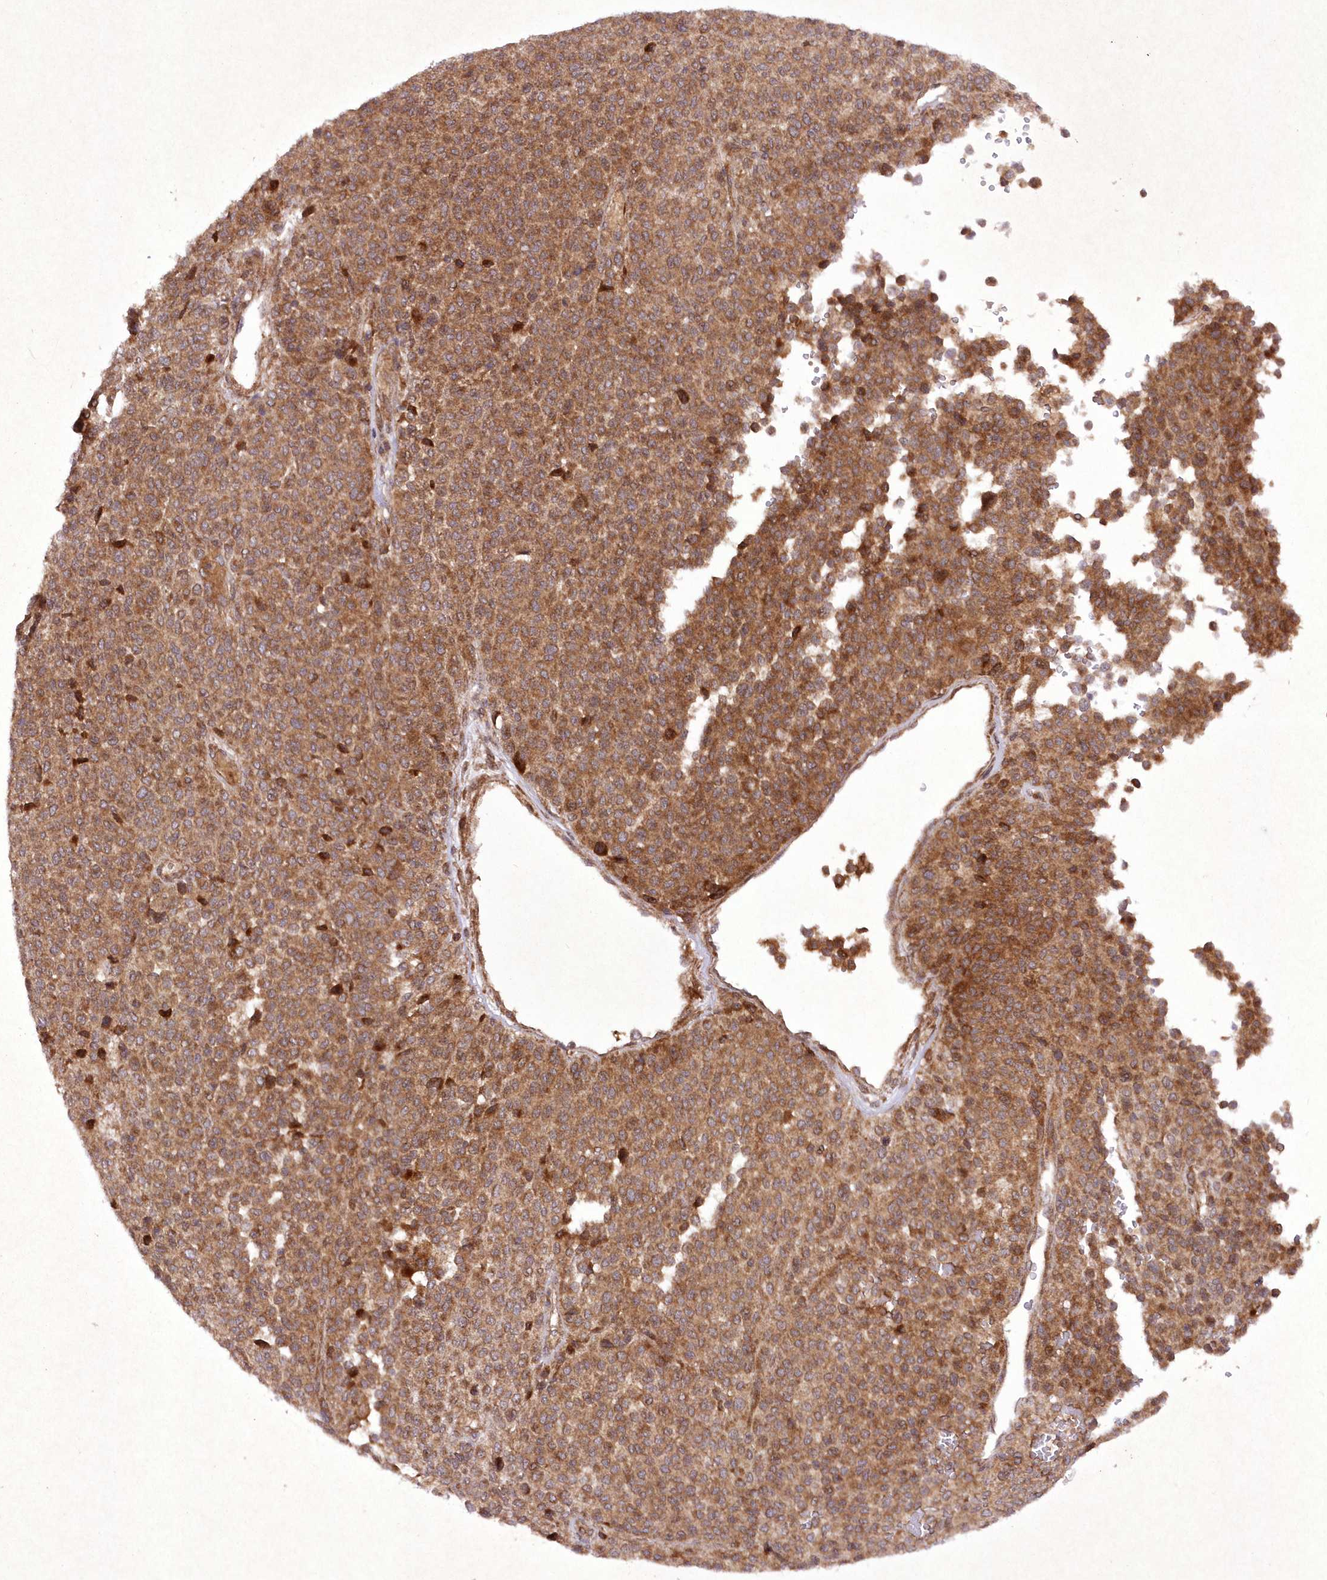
{"staining": {"intensity": "moderate", "quantity": ">75%", "location": "cytoplasmic/membranous"}, "tissue": "melanoma", "cell_type": "Tumor cells", "image_type": "cancer", "snomed": [{"axis": "morphology", "description": "Malignant melanoma, Metastatic site"}, {"axis": "topography", "description": "Pancreas"}], "caption": "Malignant melanoma (metastatic site) was stained to show a protein in brown. There is medium levels of moderate cytoplasmic/membranous expression in approximately >75% of tumor cells.", "gene": "APOM", "patient": {"sex": "female", "age": 30}}